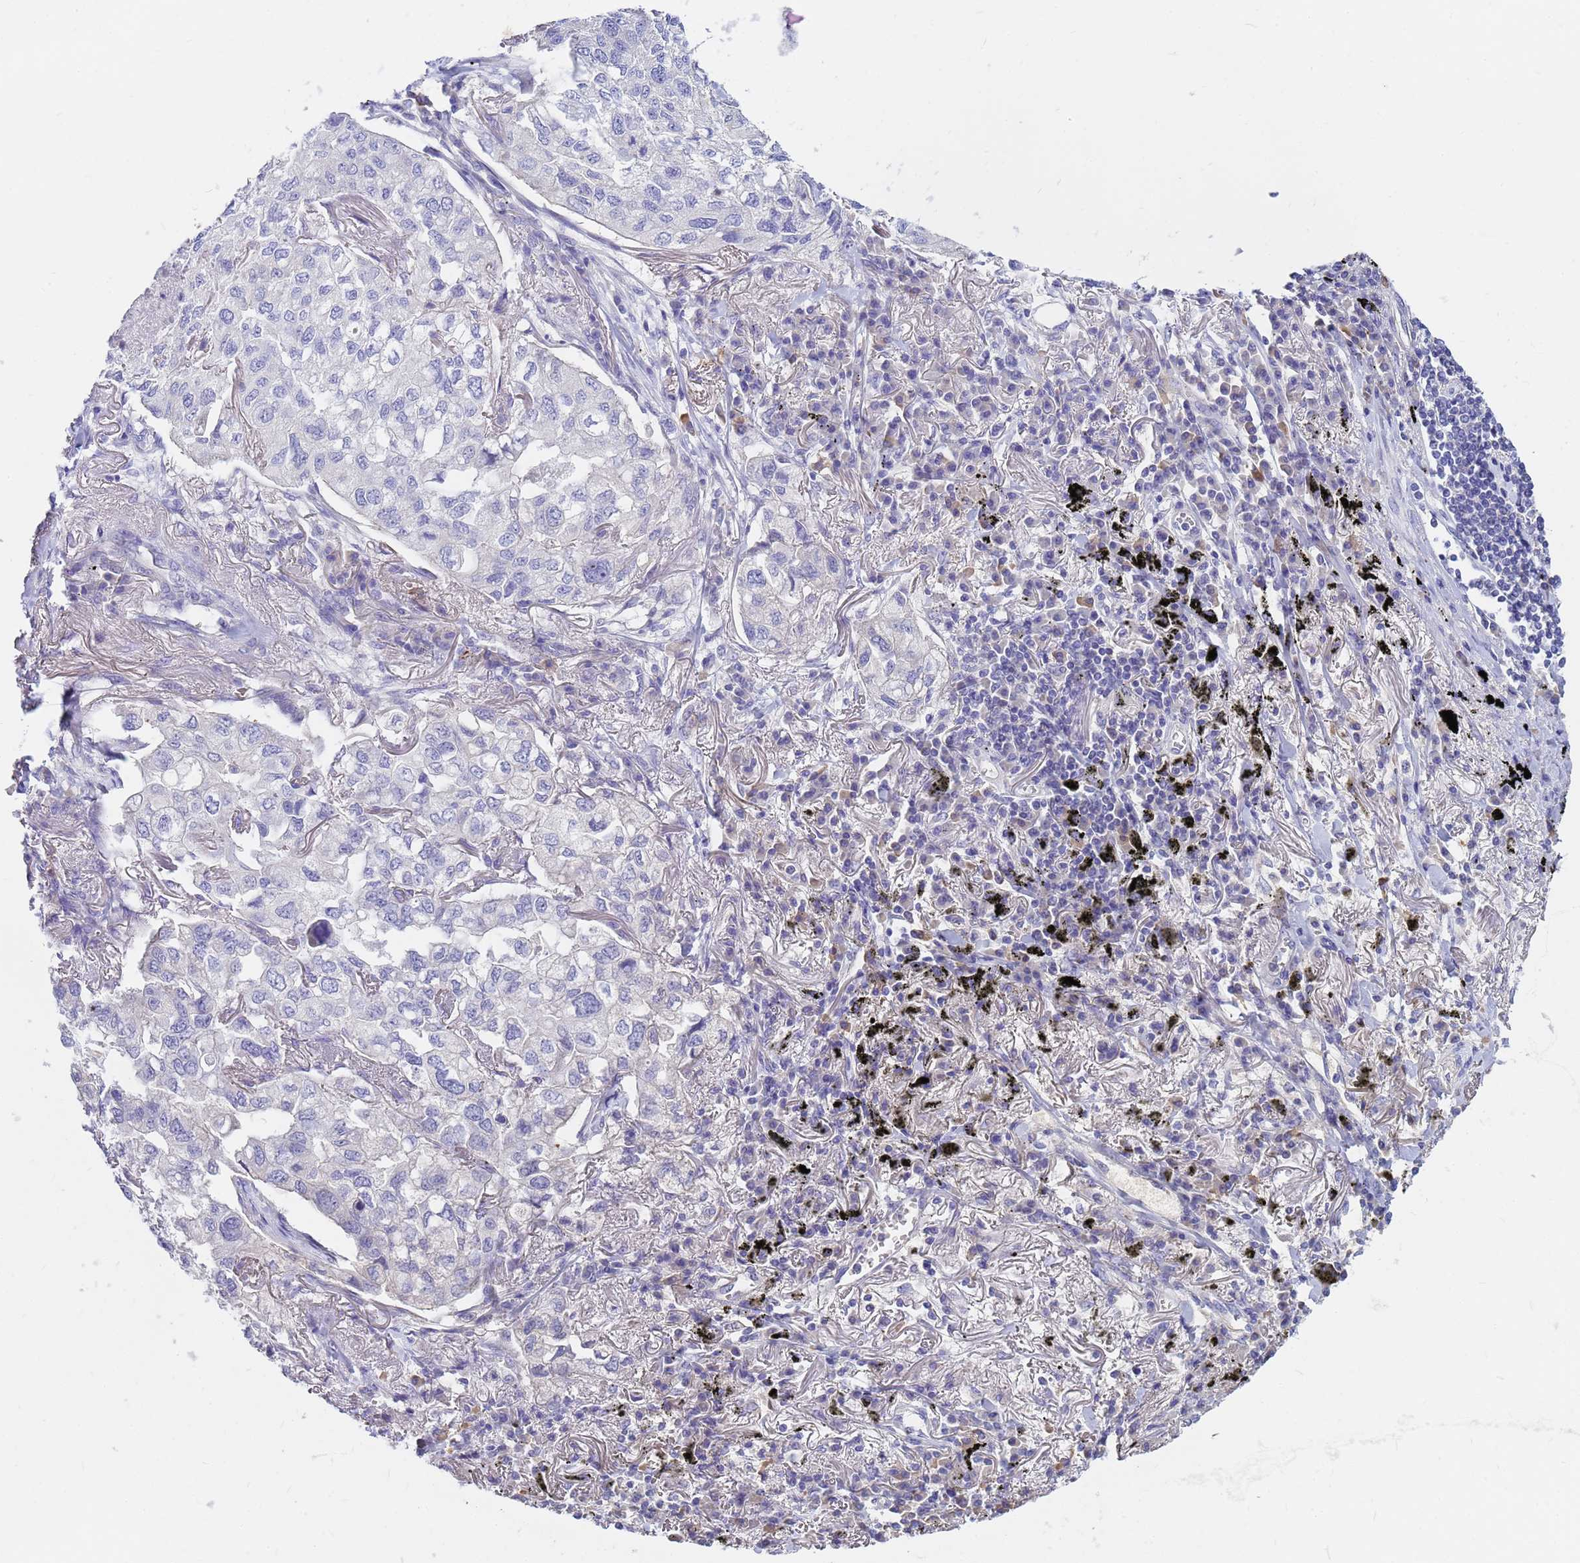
{"staining": {"intensity": "negative", "quantity": "none", "location": "none"}, "tissue": "lung cancer", "cell_type": "Tumor cells", "image_type": "cancer", "snomed": [{"axis": "morphology", "description": "Adenocarcinoma, NOS"}, {"axis": "topography", "description": "Lung"}], "caption": "DAB immunohistochemical staining of human adenocarcinoma (lung) reveals no significant positivity in tumor cells.", "gene": "DPRX", "patient": {"sex": "male", "age": 65}}